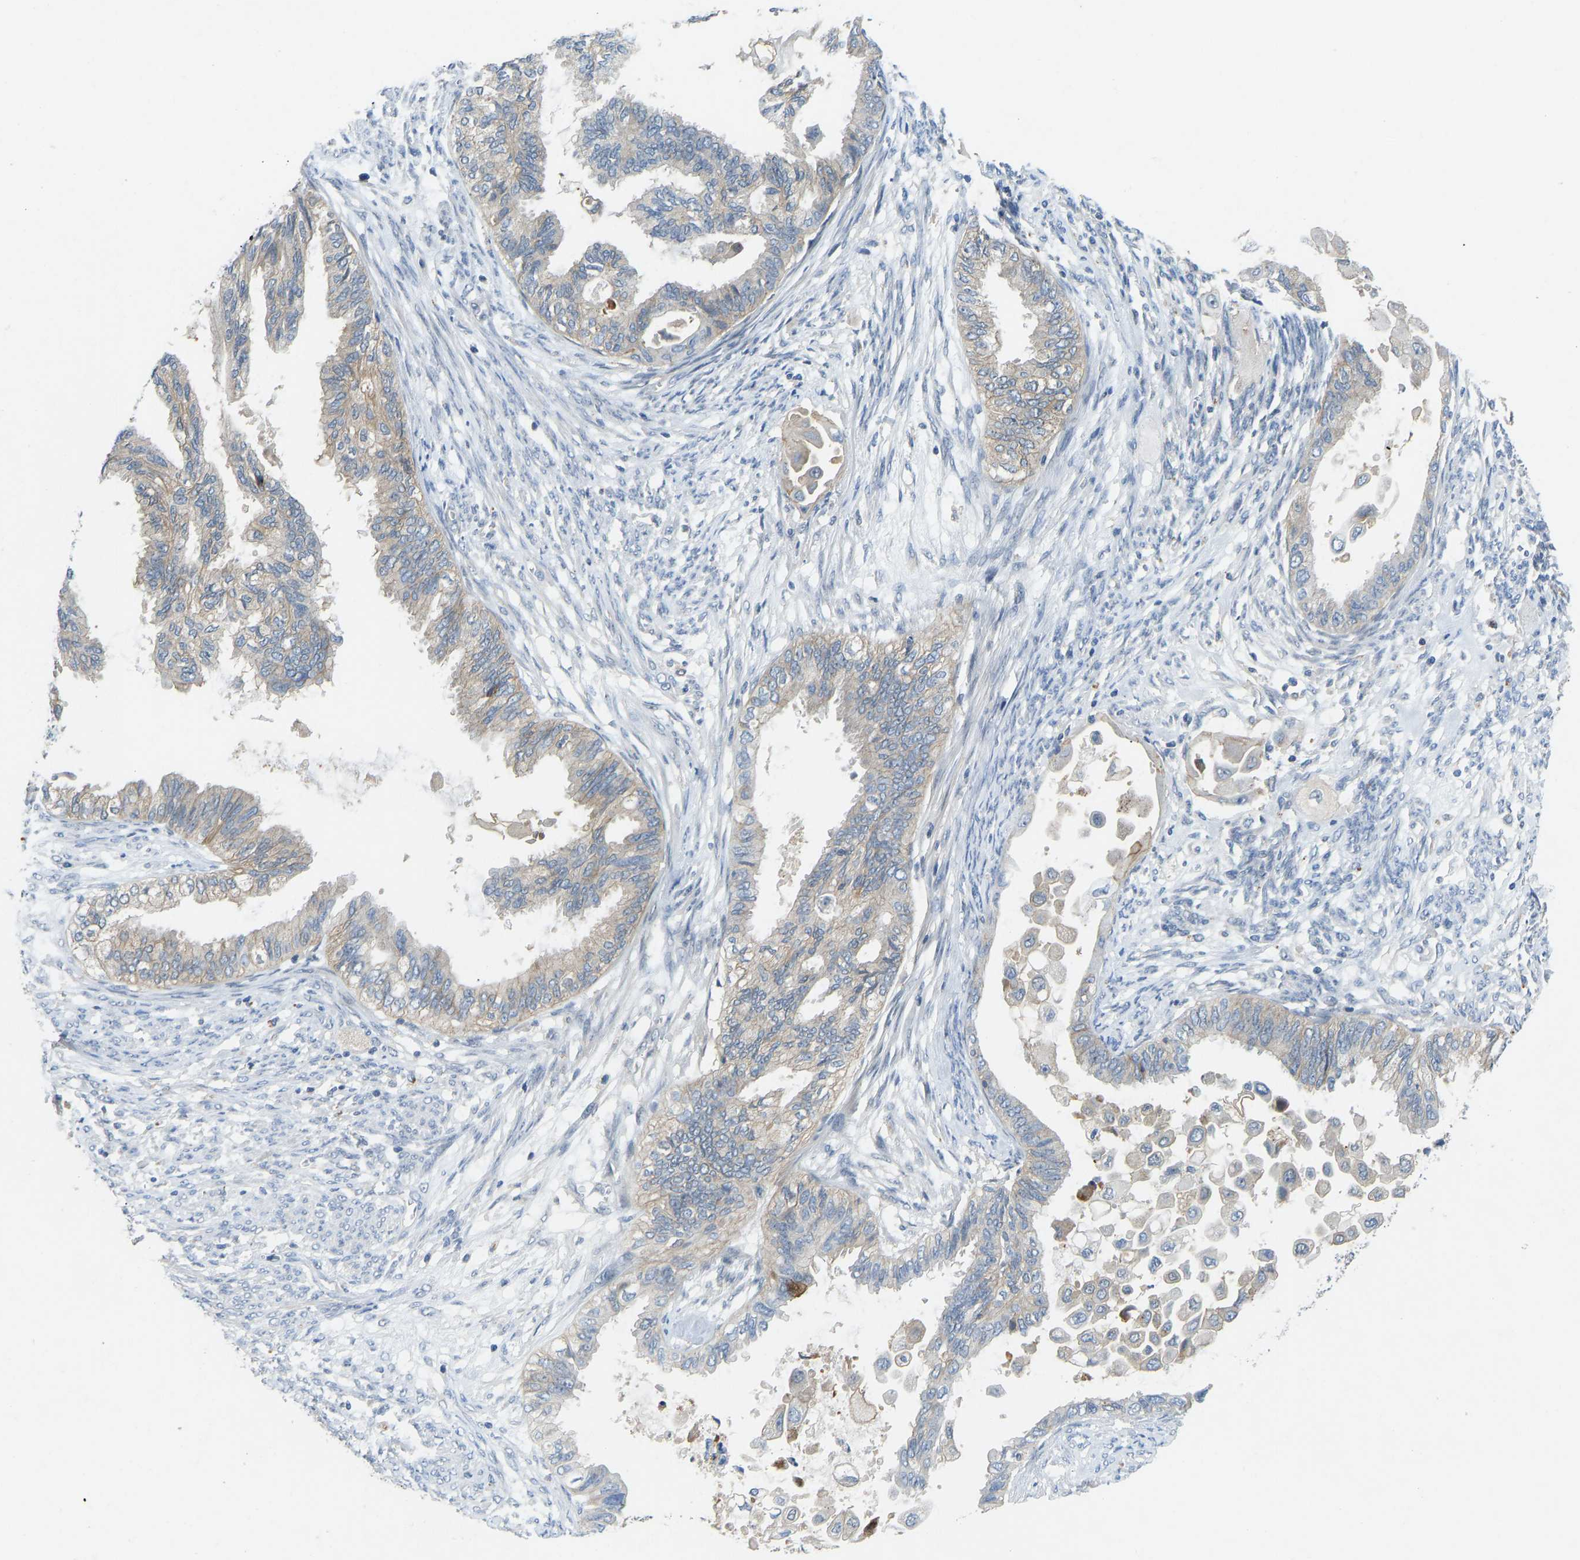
{"staining": {"intensity": "weak", "quantity": "25%-75%", "location": "cytoplasmic/membranous"}, "tissue": "cervical cancer", "cell_type": "Tumor cells", "image_type": "cancer", "snomed": [{"axis": "morphology", "description": "Normal tissue, NOS"}, {"axis": "morphology", "description": "Adenocarcinoma, NOS"}, {"axis": "topography", "description": "Cervix"}, {"axis": "topography", "description": "Endometrium"}], "caption": "Immunohistochemical staining of cervical cancer (adenocarcinoma) shows weak cytoplasmic/membranous protein staining in approximately 25%-75% of tumor cells.", "gene": "NDRG3", "patient": {"sex": "female", "age": 86}}